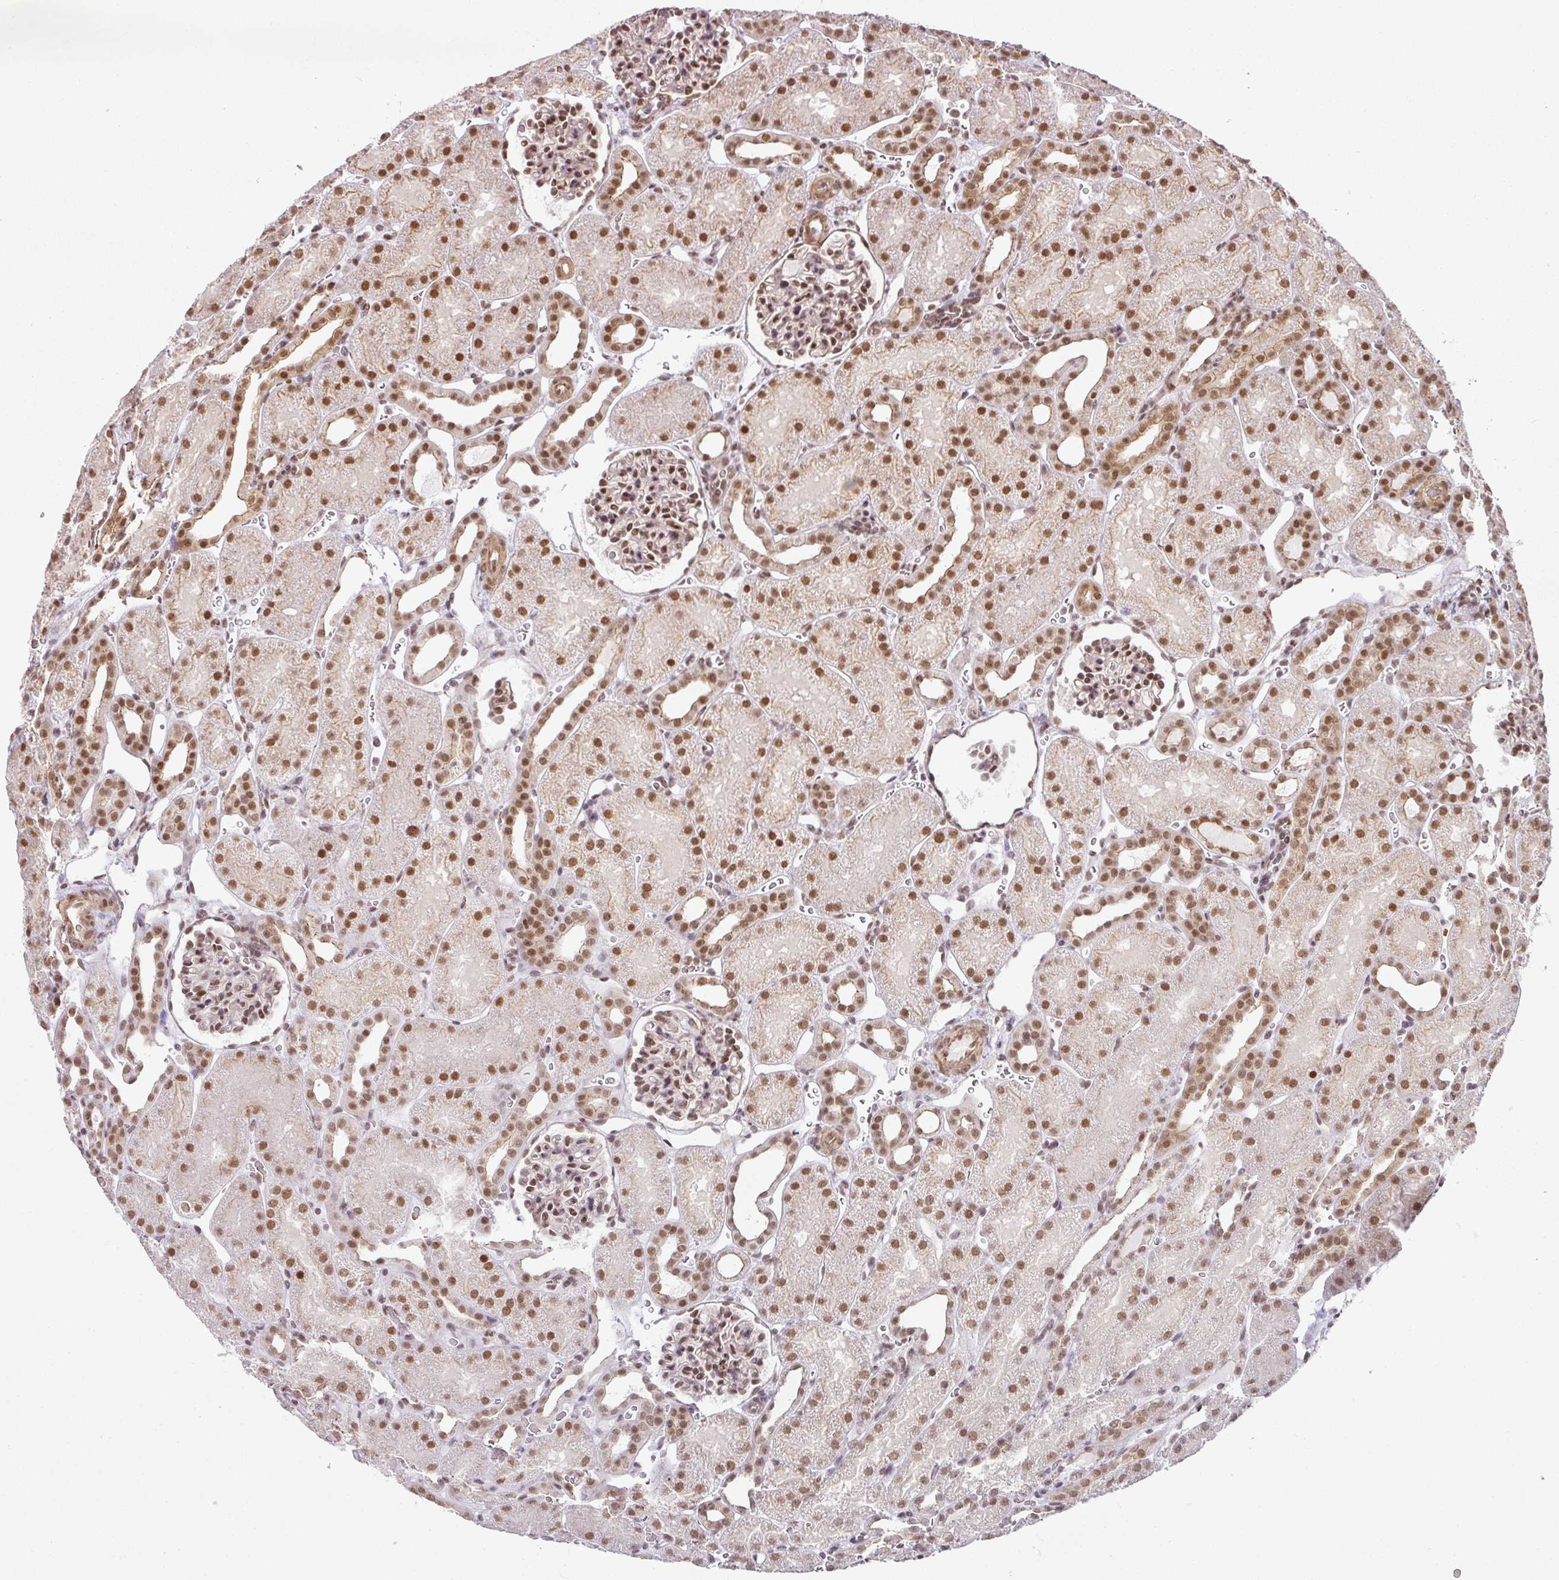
{"staining": {"intensity": "moderate", "quantity": "25%-75%", "location": "nuclear"}, "tissue": "kidney", "cell_type": "Cells in glomeruli", "image_type": "normal", "snomed": [{"axis": "morphology", "description": "Normal tissue, NOS"}, {"axis": "topography", "description": "Kidney"}], "caption": "Immunohistochemistry (IHC) of unremarkable kidney reveals medium levels of moderate nuclear positivity in approximately 25%-75% of cells in glomeruli.", "gene": "NCOA5", "patient": {"sex": "male", "age": 2}}